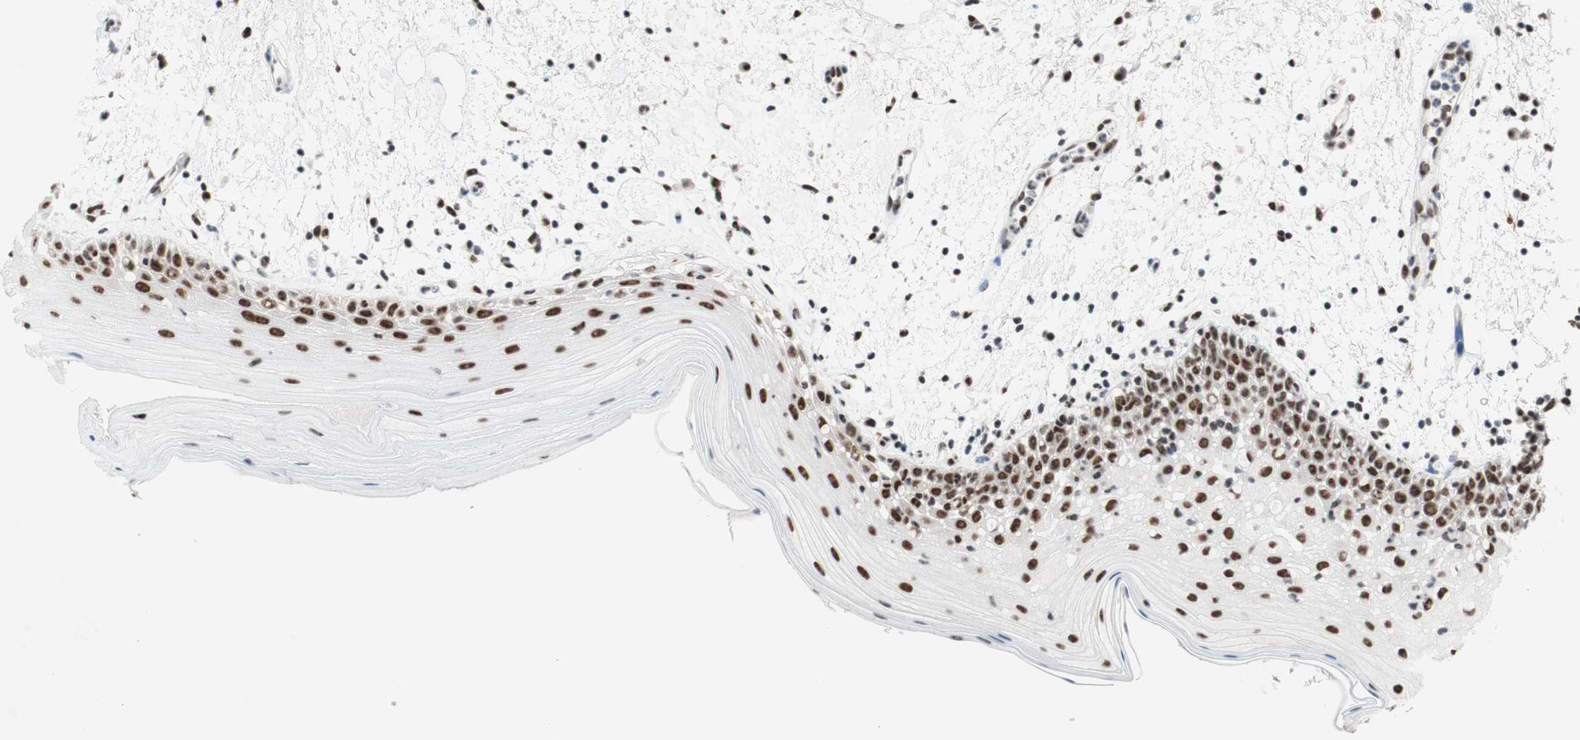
{"staining": {"intensity": "strong", "quantity": ">75%", "location": "nuclear"}, "tissue": "oral mucosa", "cell_type": "Squamous epithelial cells", "image_type": "normal", "snomed": [{"axis": "morphology", "description": "Normal tissue, NOS"}, {"axis": "morphology", "description": "Squamous cell carcinoma, NOS"}, {"axis": "topography", "description": "Skeletal muscle"}, {"axis": "topography", "description": "Oral tissue"}], "caption": "Normal oral mucosa demonstrates strong nuclear expression in approximately >75% of squamous epithelial cells.", "gene": "PRPF19", "patient": {"sex": "male", "age": 71}}